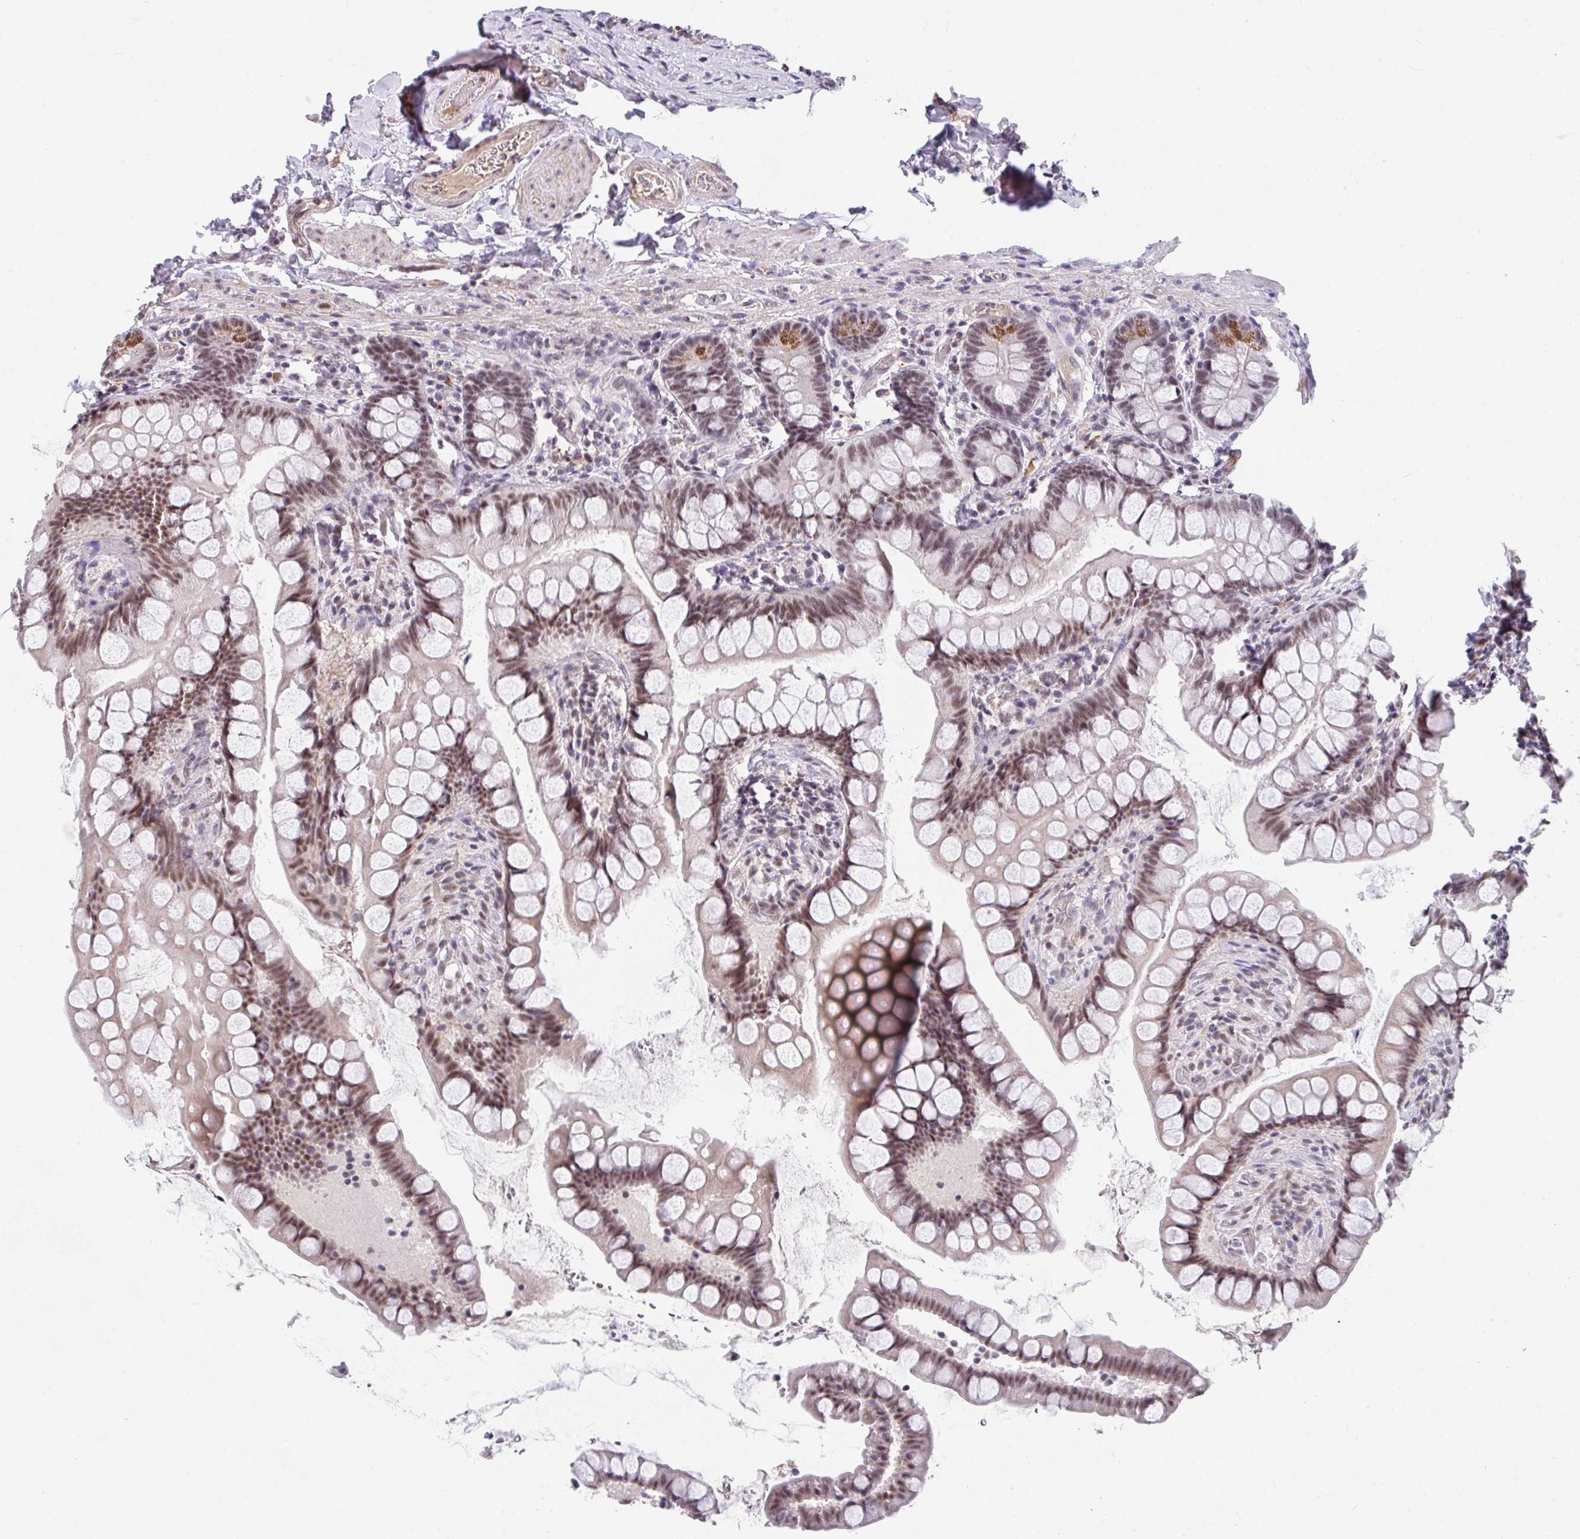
{"staining": {"intensity": "moderate", "quantity": ">75%", "location": "cytoplasmic/membranous,nuclear"}, "tissue": "small intestine", "cell_type": "Glandular cells", "image_type": "normal", "snomed": [{"axis": "morphology", "description": "Normal tissue, NOS"}, {"axis": "topography", "description": "Small intestine"}], "caption": "Immunohistochemical staining of benign human small intestine shows >75% levels of moderate cytoplasmic/membranous,nuclear protein positivity in about >75% of glandular cells.", "gene": "RBBP6", "patient": {"sex": "male", "age": 70}}